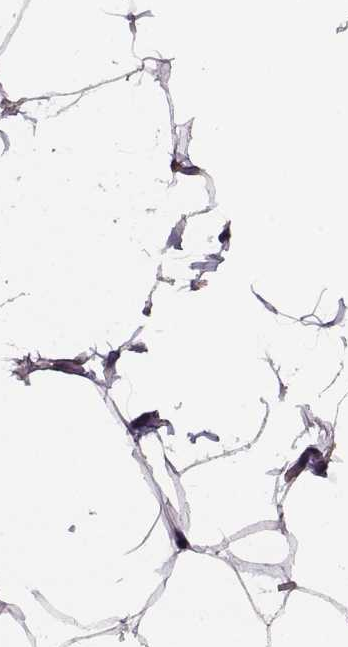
{"staining": {"intensity": "negative", "quantity": "none", "location": "none"}, "tissue": "adipose tissue", "cell_type": "Adipocytes", "image_type": "normal", "snomed": [{"axis": "morphology", "description": "Normal tissue, NOS"}, {"axis": "topography", "description": "Adipose tissue"}], "caption": "Immunohistochemistry (IHC) image of benign adipose tissue stained for a protein (brown), which reveals no staining in adipocytes. (DAB immunohistochemistry (IHC) with hematoxylin counter stain).", "gene": "PIERCE1", "patient": {"sex": "male", "age": 57}}